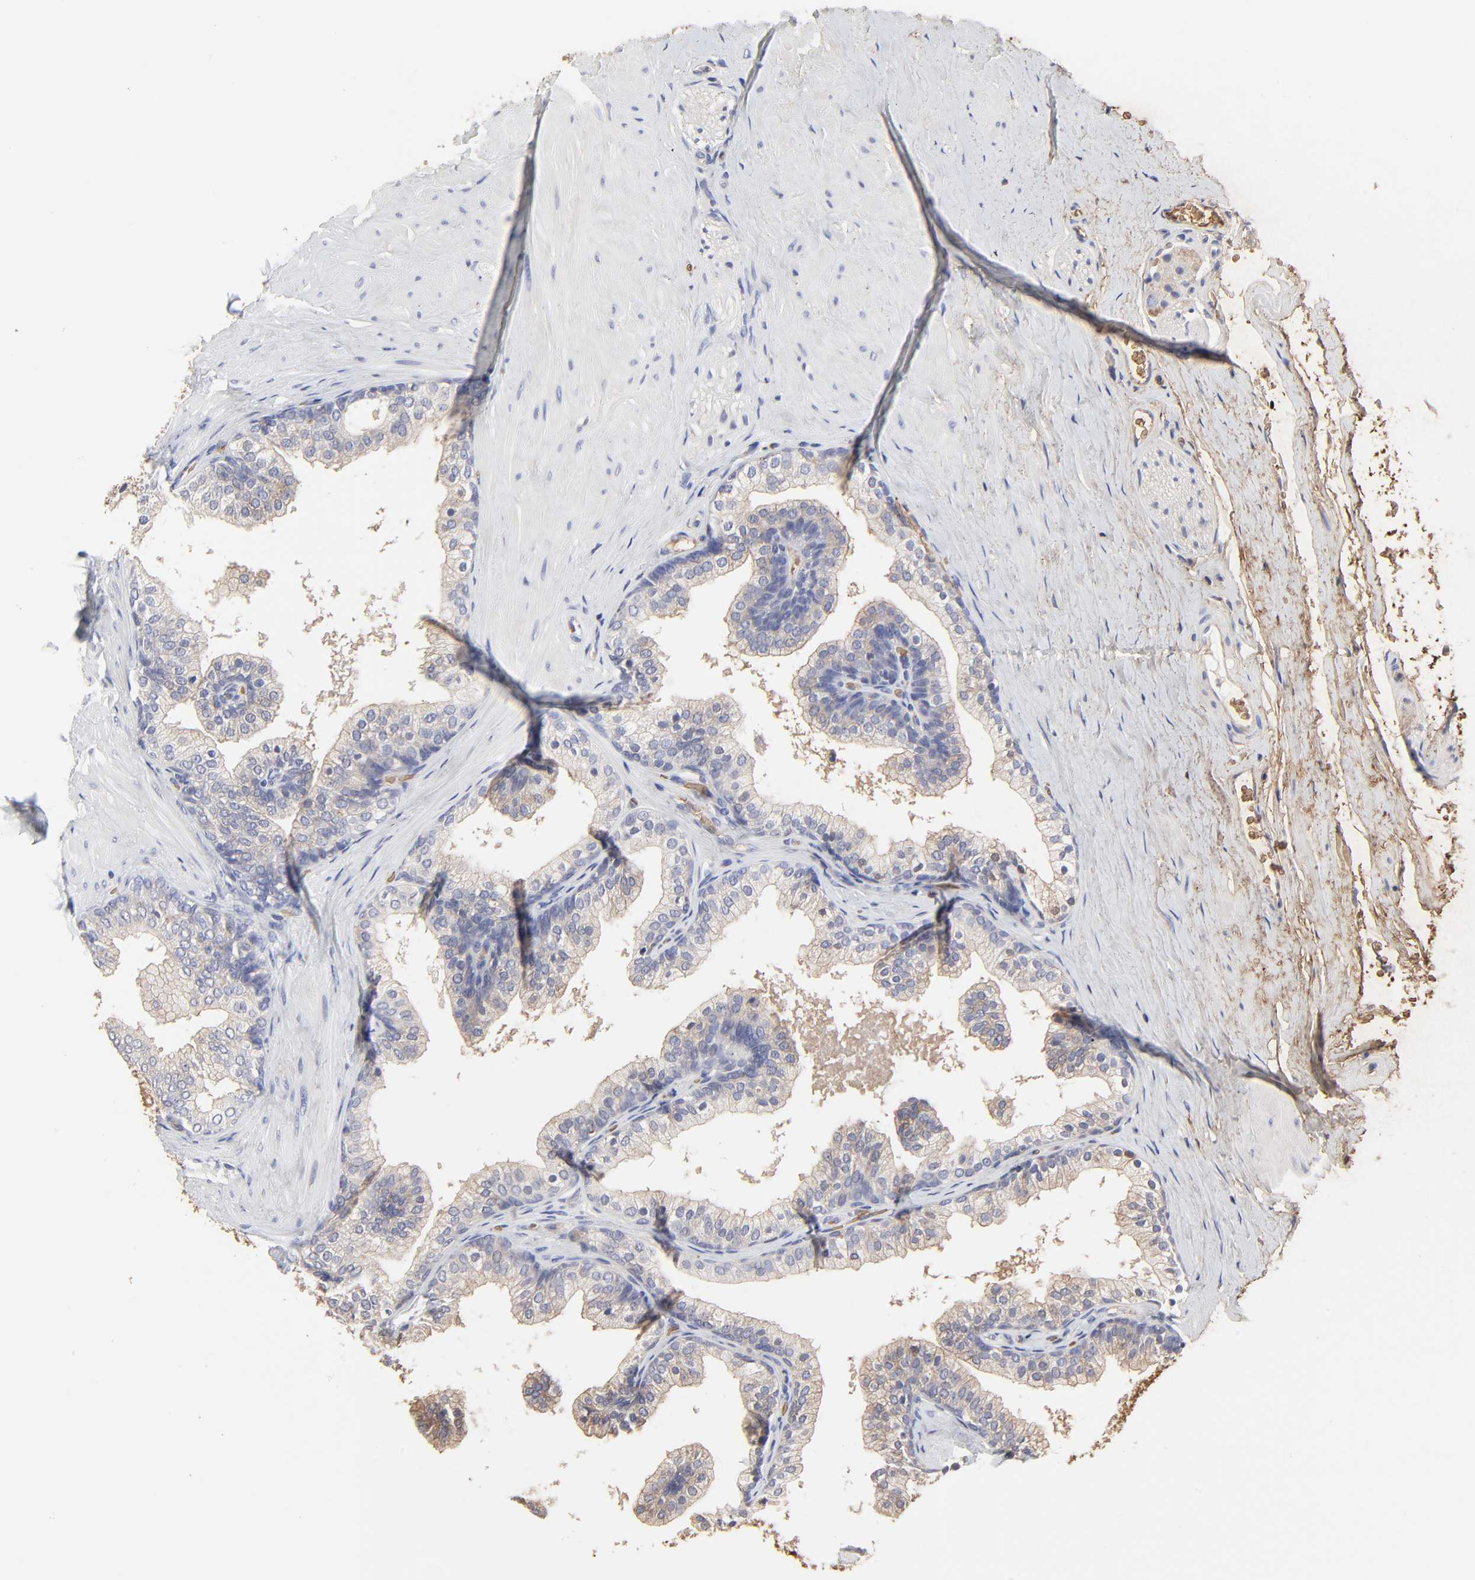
{"staining": {"intensity": "negative", "quantity": "none", "location": "none"}, "tissue": "prostate", "cell_type": "Glandular cells", "image_type": "normal", "snomed": [{"axis": "morphology", "description": "Normal tissue, NOS"}, {"axis": "topography", "description": "Prostate"}], "caption": "IHC micrograph of normal human prostate stained for a protein (brown), which reveals no expression in glandular cells.", "gene": "PAG1", "patient": {"sex": "male", "age": 60}}